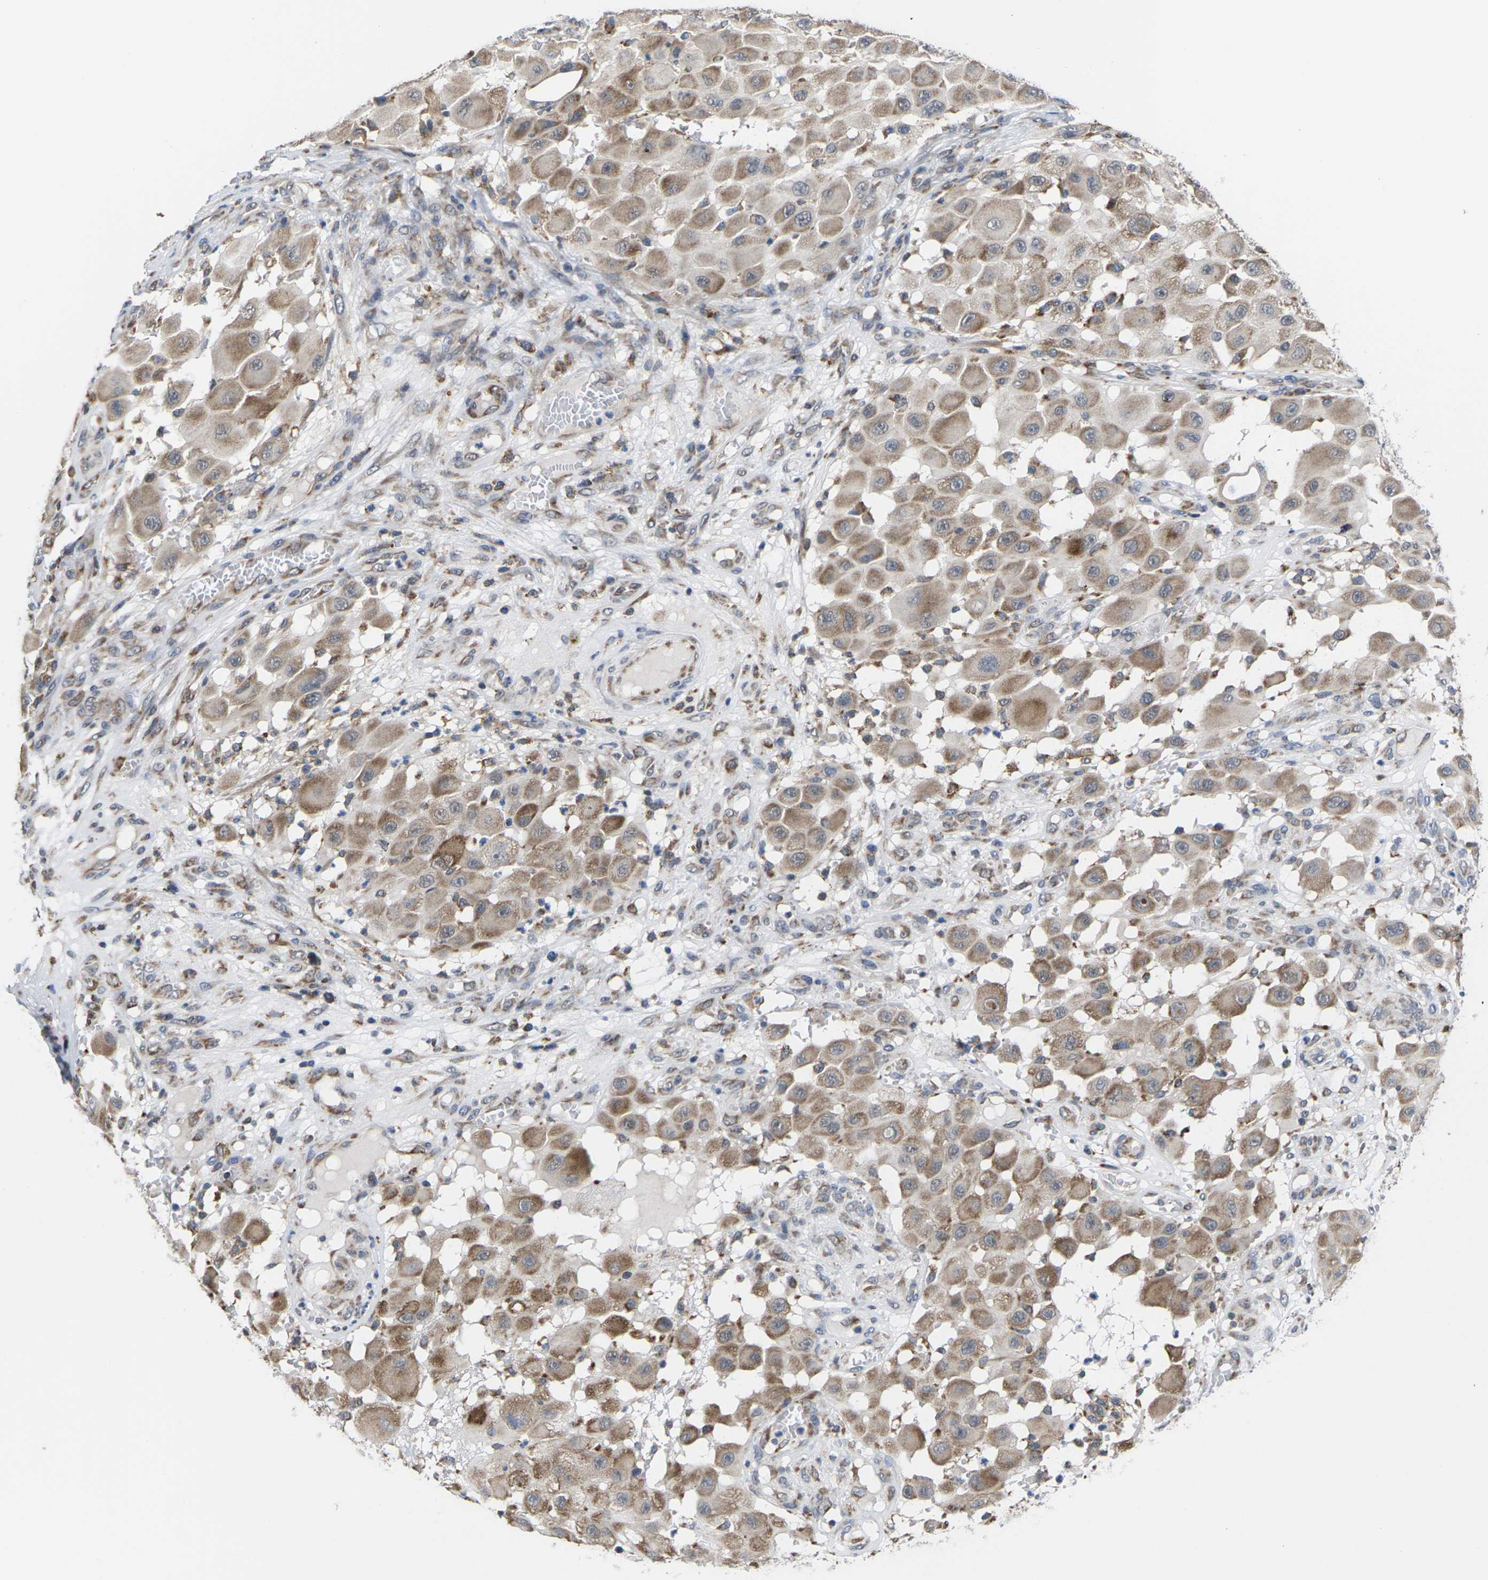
{"staining": {"intensity": "moderate", "quantity": ">75%", "location": "cytoplasmic/membranous"}, "tissue": "melanoma", "cell_type": "Tumor cells", "image_type": "cancer", "snomed": [{"axis": "morphology", "description": "Malignant melanoma, NOS"}, {"axis": "topography", "description": "Skin"}], "caption": "Tumor cells demonstrate medium levels of moderate cytoplasmic/membranous staining in approximately >75% of cells in malignant melanoma. The staining was performed using DAB, with brown indicating positive protein expression. Nuclei are stained blue with hematoxylin.", "gene": "PDZK1IP1", "patient": {"sex": "female", "age": 81}}